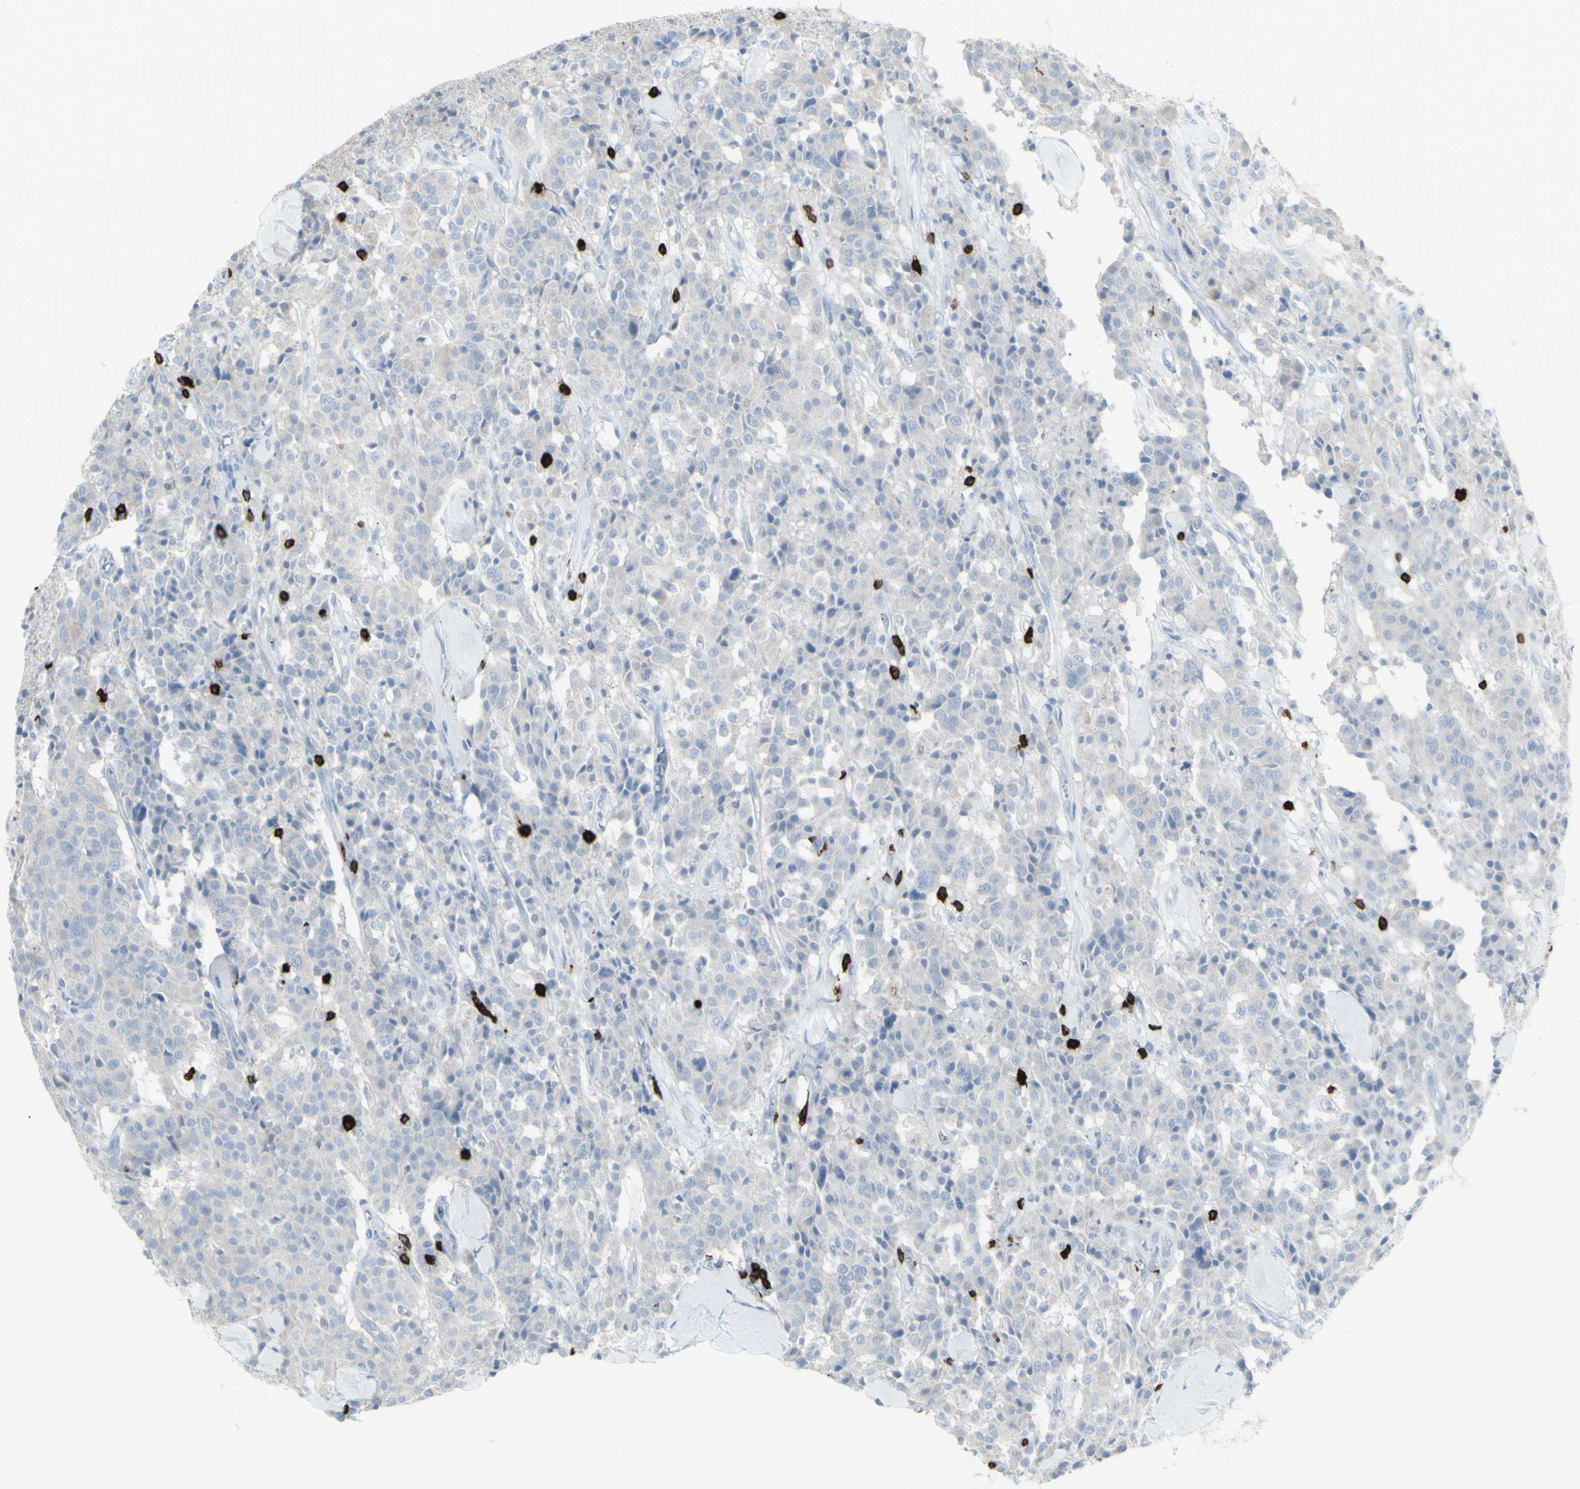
{"staining": {"intensity": "negative", "quantity": "none", "location": "none"}, "tissue": "carcinoid", "cell_type": "Tumor cells", "image_type": "cancer", "snomed": [{"axis": "morphology", "description": "Carcinoid, malignant, NOS"}, {"axis": "topography", "description": "Lung"}], "caption": "High power microscopy histopathology image of an immunohistochemistry (IHC) micrograph of malignant carcinoid, revealing no significant staining in tumor cells.", "gene": "CD247", "patient": {"sex": "male", "age": 30}}